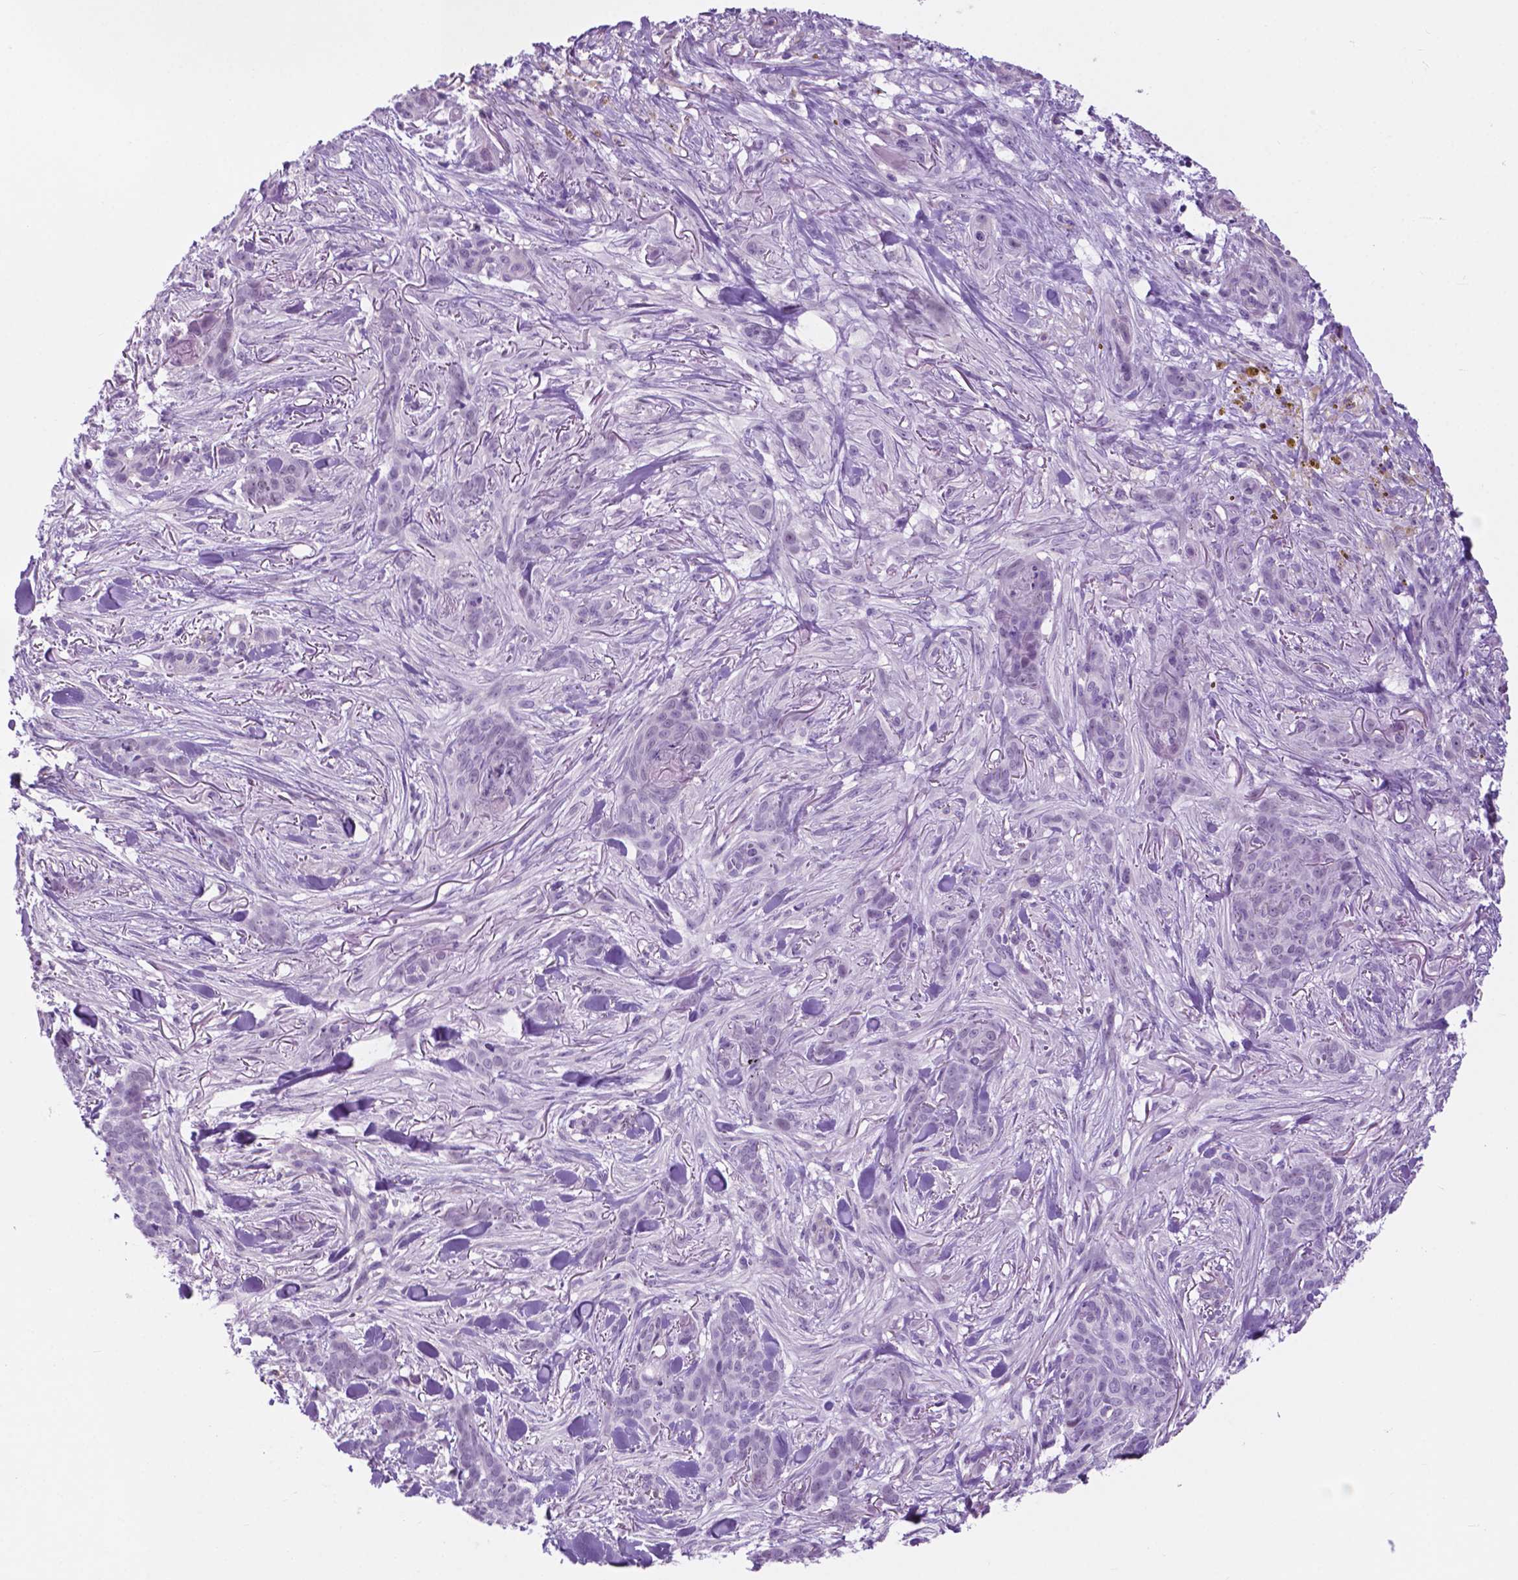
{"staining": {"intensity": "negative", "quantity": "none", "location": "none"}, "tissue": "skin cancer", "cell_type": "Tumor cells", "image_type": "cancer", "snomed": [{"axis": "morphology", "description": "Basal cell carcinoma"}, {"axis": "topography", "description": "Skin"}], "caption": "IHC of human skin cancer reveals no positivity in tumor cells. (Stains: DAB (3,3'-diaminobenzidine) immunohistochemistry (IHC) with hematoxylin counter stain, Microscopy: brightfield microscopy at high magnification).", "gene": "ACY3", "patient": {"sex": "female", "age": 61}}